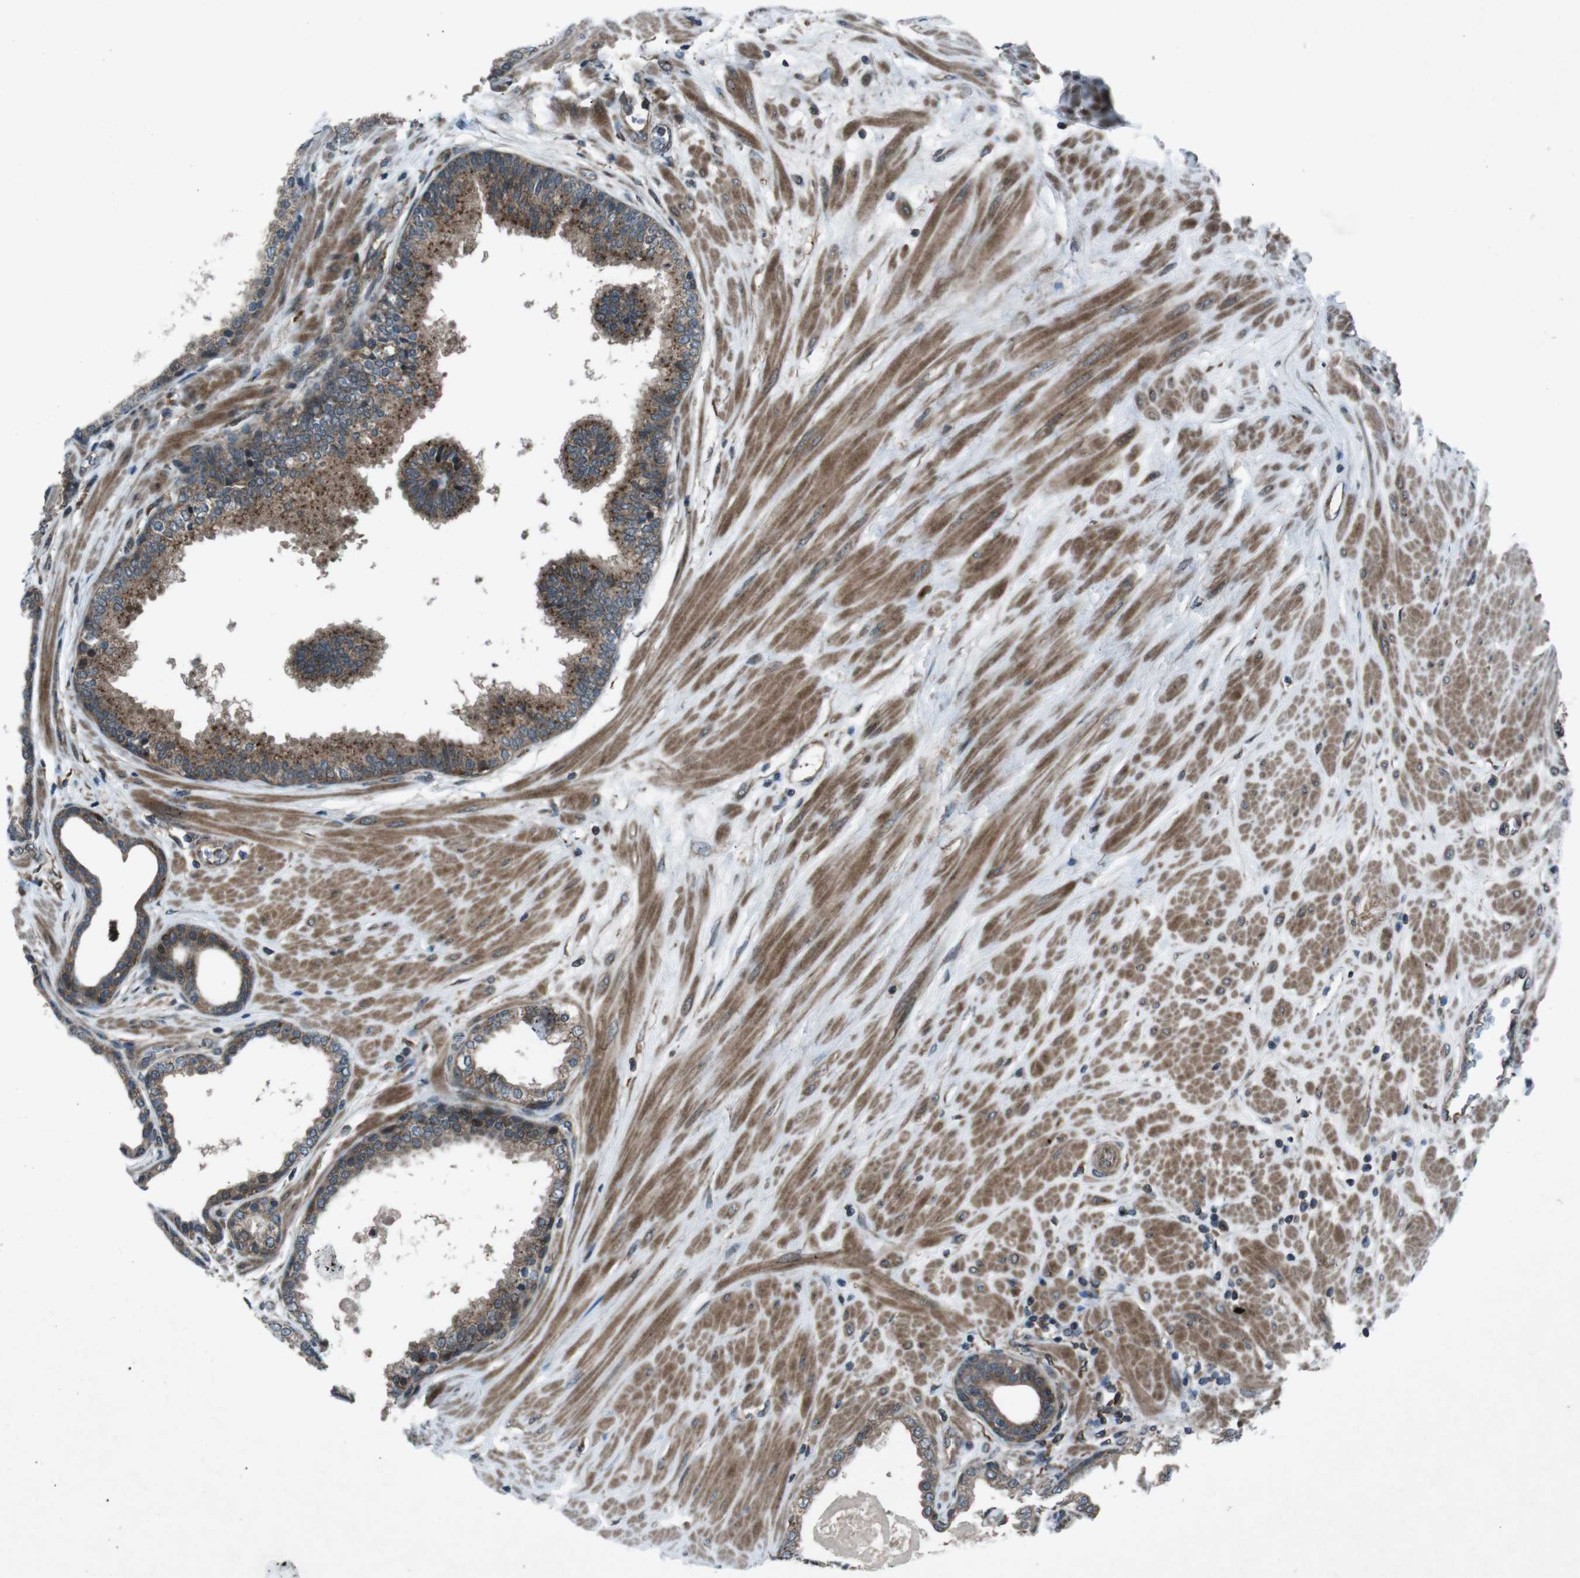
{"staining": {"intensity": "strong", "quantity": ">75%", "location": "cytoplasmic/membranous"}, "tissue": "prostate", "cell_type": "Glandular cells", "image_type": "normal", "snomed": [{"axis": "morphology", "description": "Normal tissue, NOS"}, {"axis": "topography", "description": "Prostate"}], "caption": "IHC of normal human prostate exhibits high levels of strong cytoplasmic/membranous positivity in approximately >75% of glandular cells. Using DAB (3,3'-diaminobenzidine) (brown) and hematoxylin (blue) stains, captured at high magnification using brightfield microscopy.", "gene": "SLC27A4", "patient": {"sex": "male", "age": 51}}